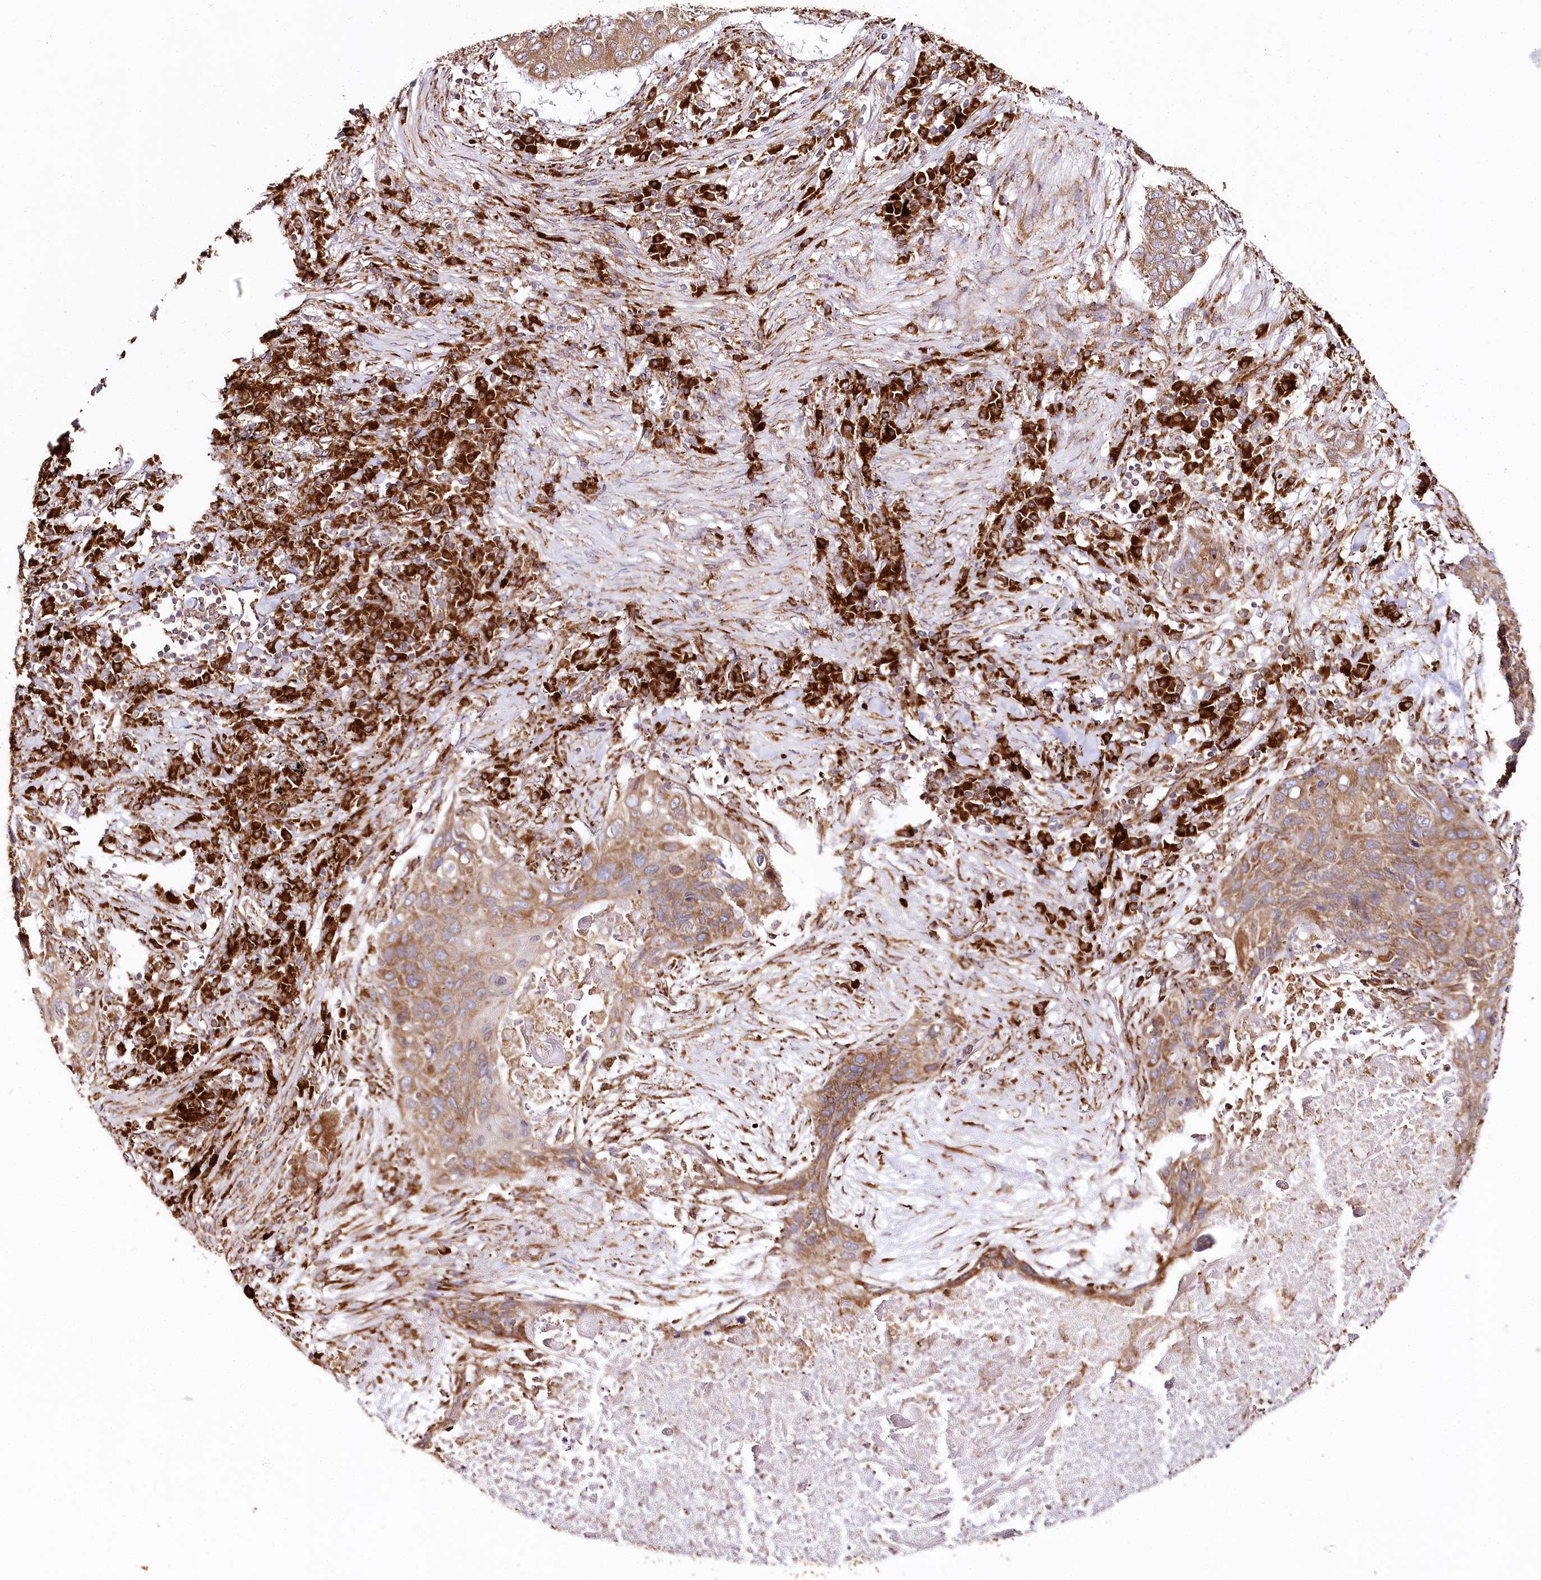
{"staining": {"intensity": "moderate", "quantity": ">75%", "location": "cytoplasmic/membranous"}, "tissue": "lung cancer", "cell_type": "Tumor cells", "image_type": "cancer", "snomed": [{"axis": "morphology", "description": "Squamous cell carcinoma, NOS"}, {"axis": "topography", "description": "Lung"}], "caption": "This is an image of immunohistochemistry staining of lung cancer, which shows moderate positivity in the cytoplasmic/membranous of tumor cells.", "gene": "CNPY2", "patient": {"sex": "female", "age": 63}}